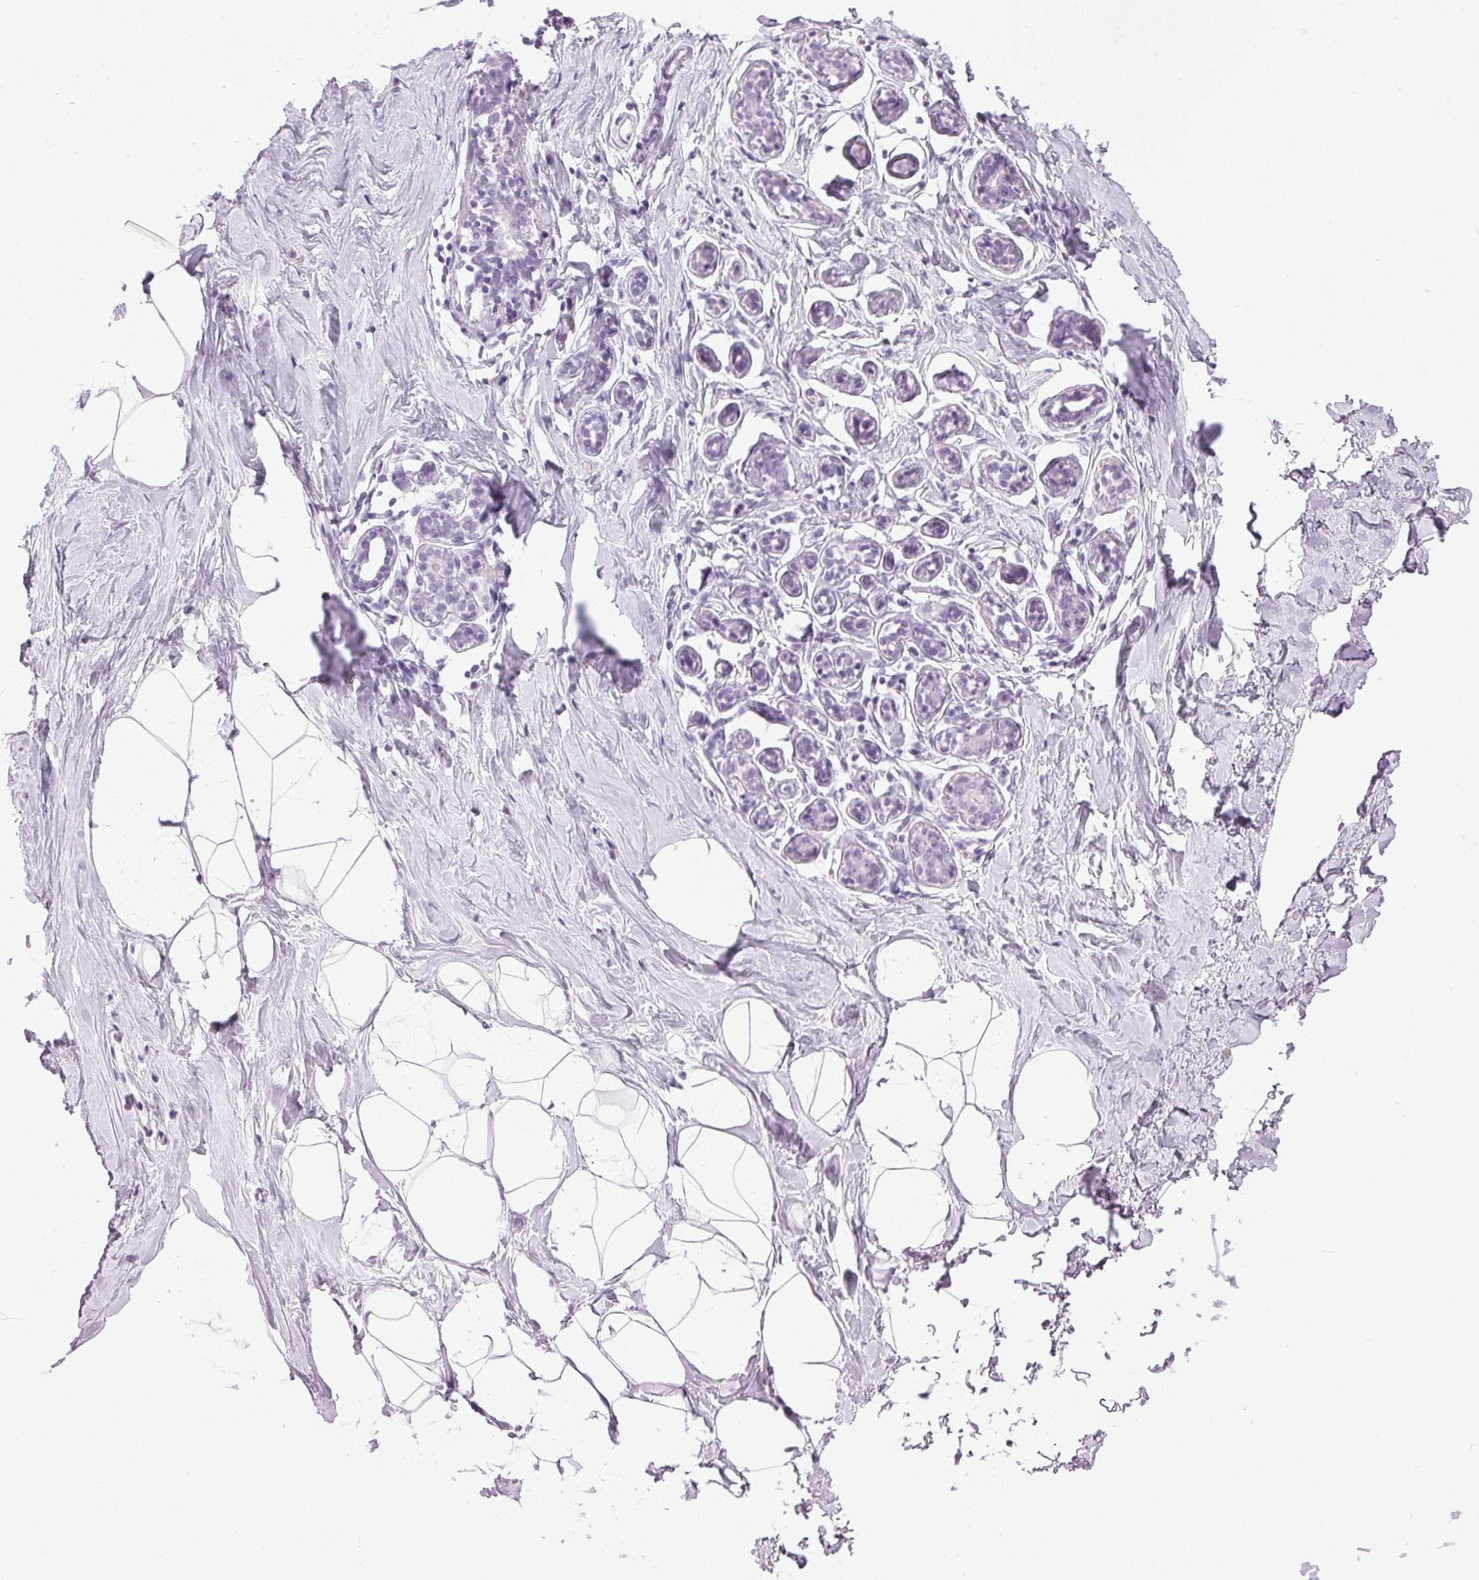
{"staining": {"intensity": "negative", "quantity": "none", "location": "none"}, "tissue": "breast", "cell_type": "Adipocytes", "image_type": "normal", "snomed": [{"axis": "morphology", "description": "Normal tissue, NOS"}, {"axis": "topography", "description": "Breast"}], "caption": "IHC image of benign breast stained for a protein (brown), which displays no expression in adipocytes.", "gene": "SP7", "patient": {"sex": "female", "age": 32}}